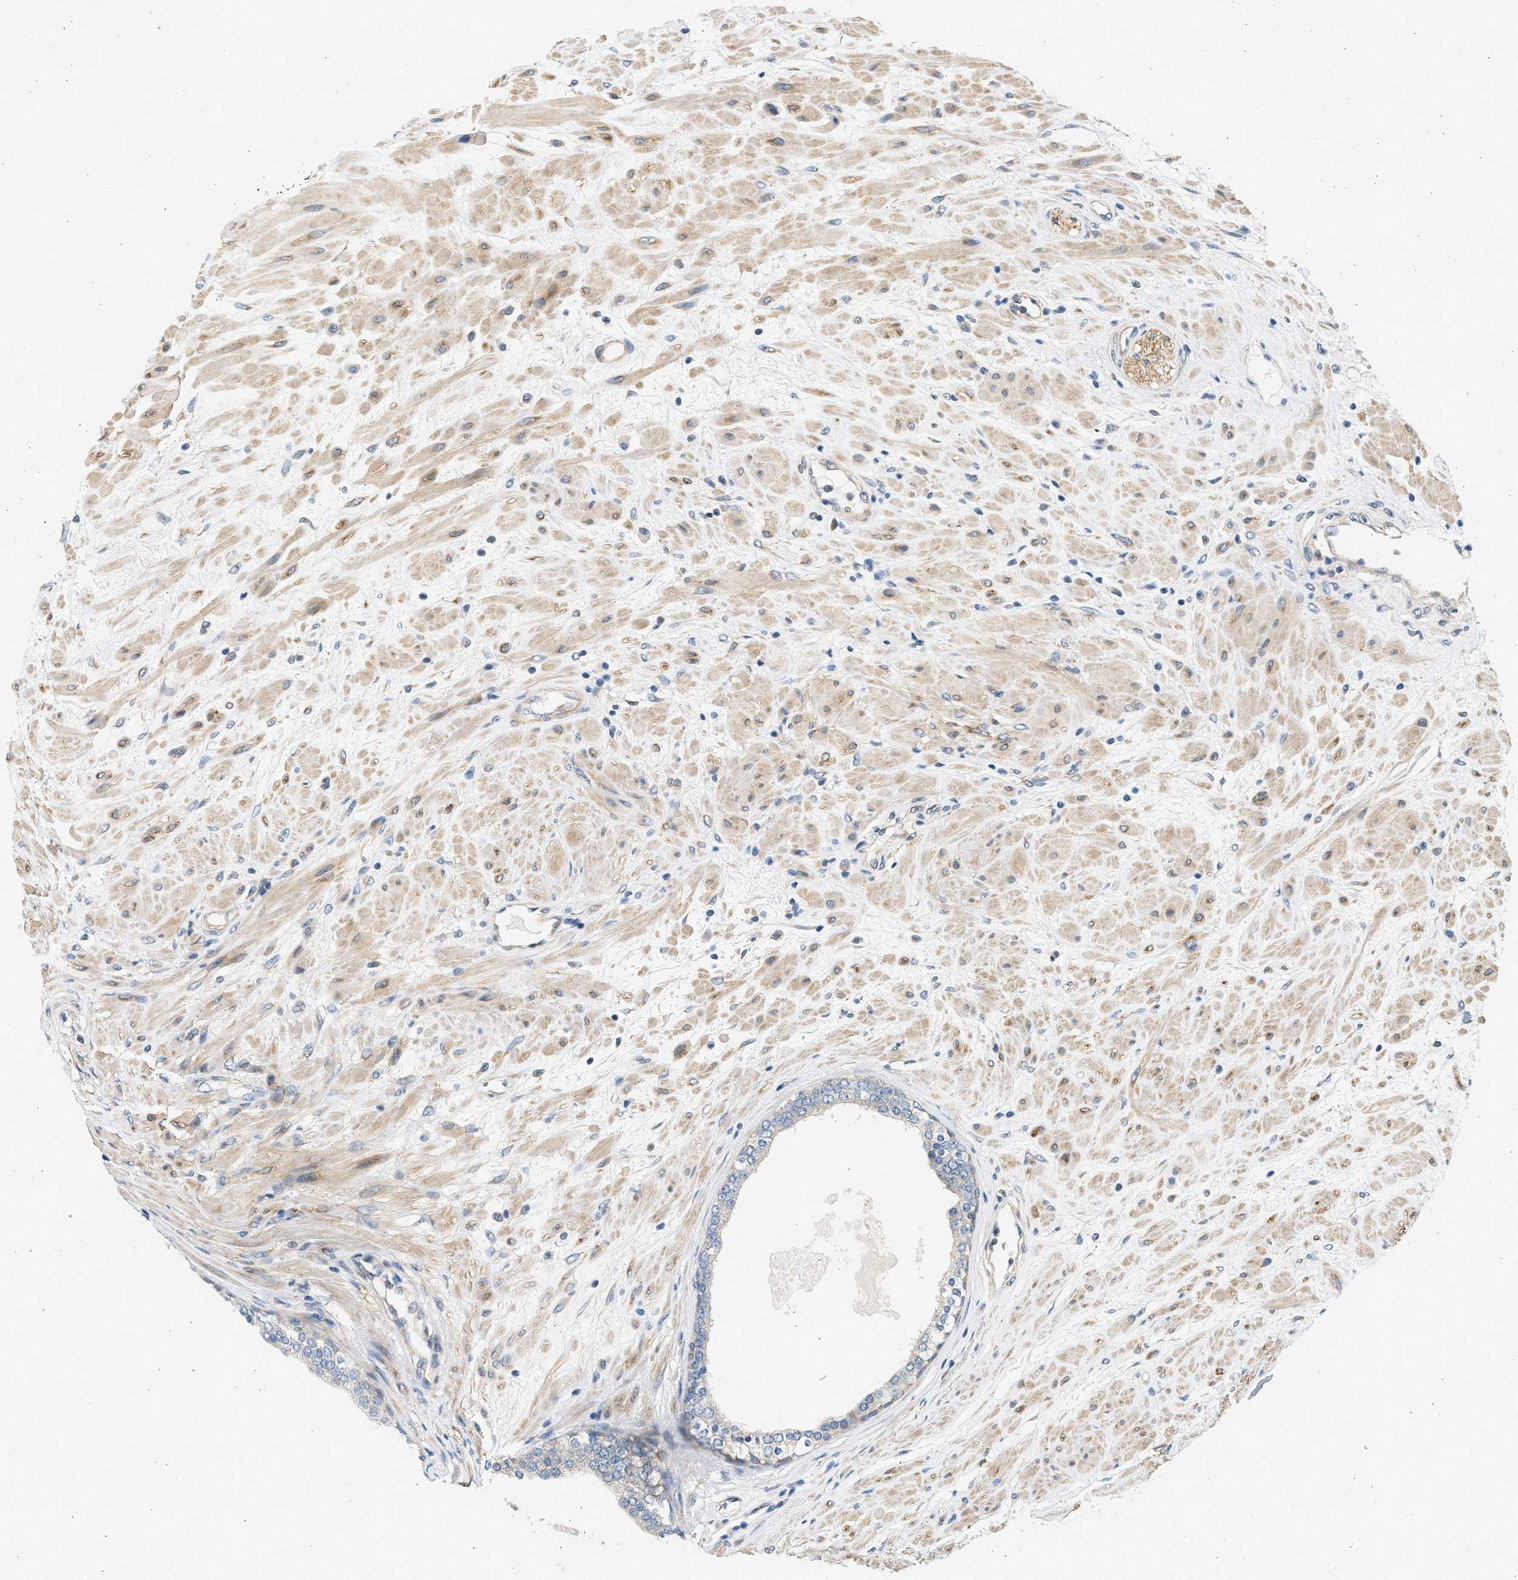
{"staining": {"intensity": "weak", "quantity": "<25%", "location": "cytoplasmic/membranous"}, "tissue": "prostate cancer", "cell_type": "Tumor cells", "image_type": "cancer", "snomed": [{"axis": "morphology", "description": "Adenocarcinoma, Low grade"}, {"axis": "topography", "description": "Prostate"}], "caption": "A photomicrograph of human prostate low-grade adenocarcinoma is negative for staining in tumor cells.", "gene": "KDELR2", "patient": {"sex": "male", "age": 63}}